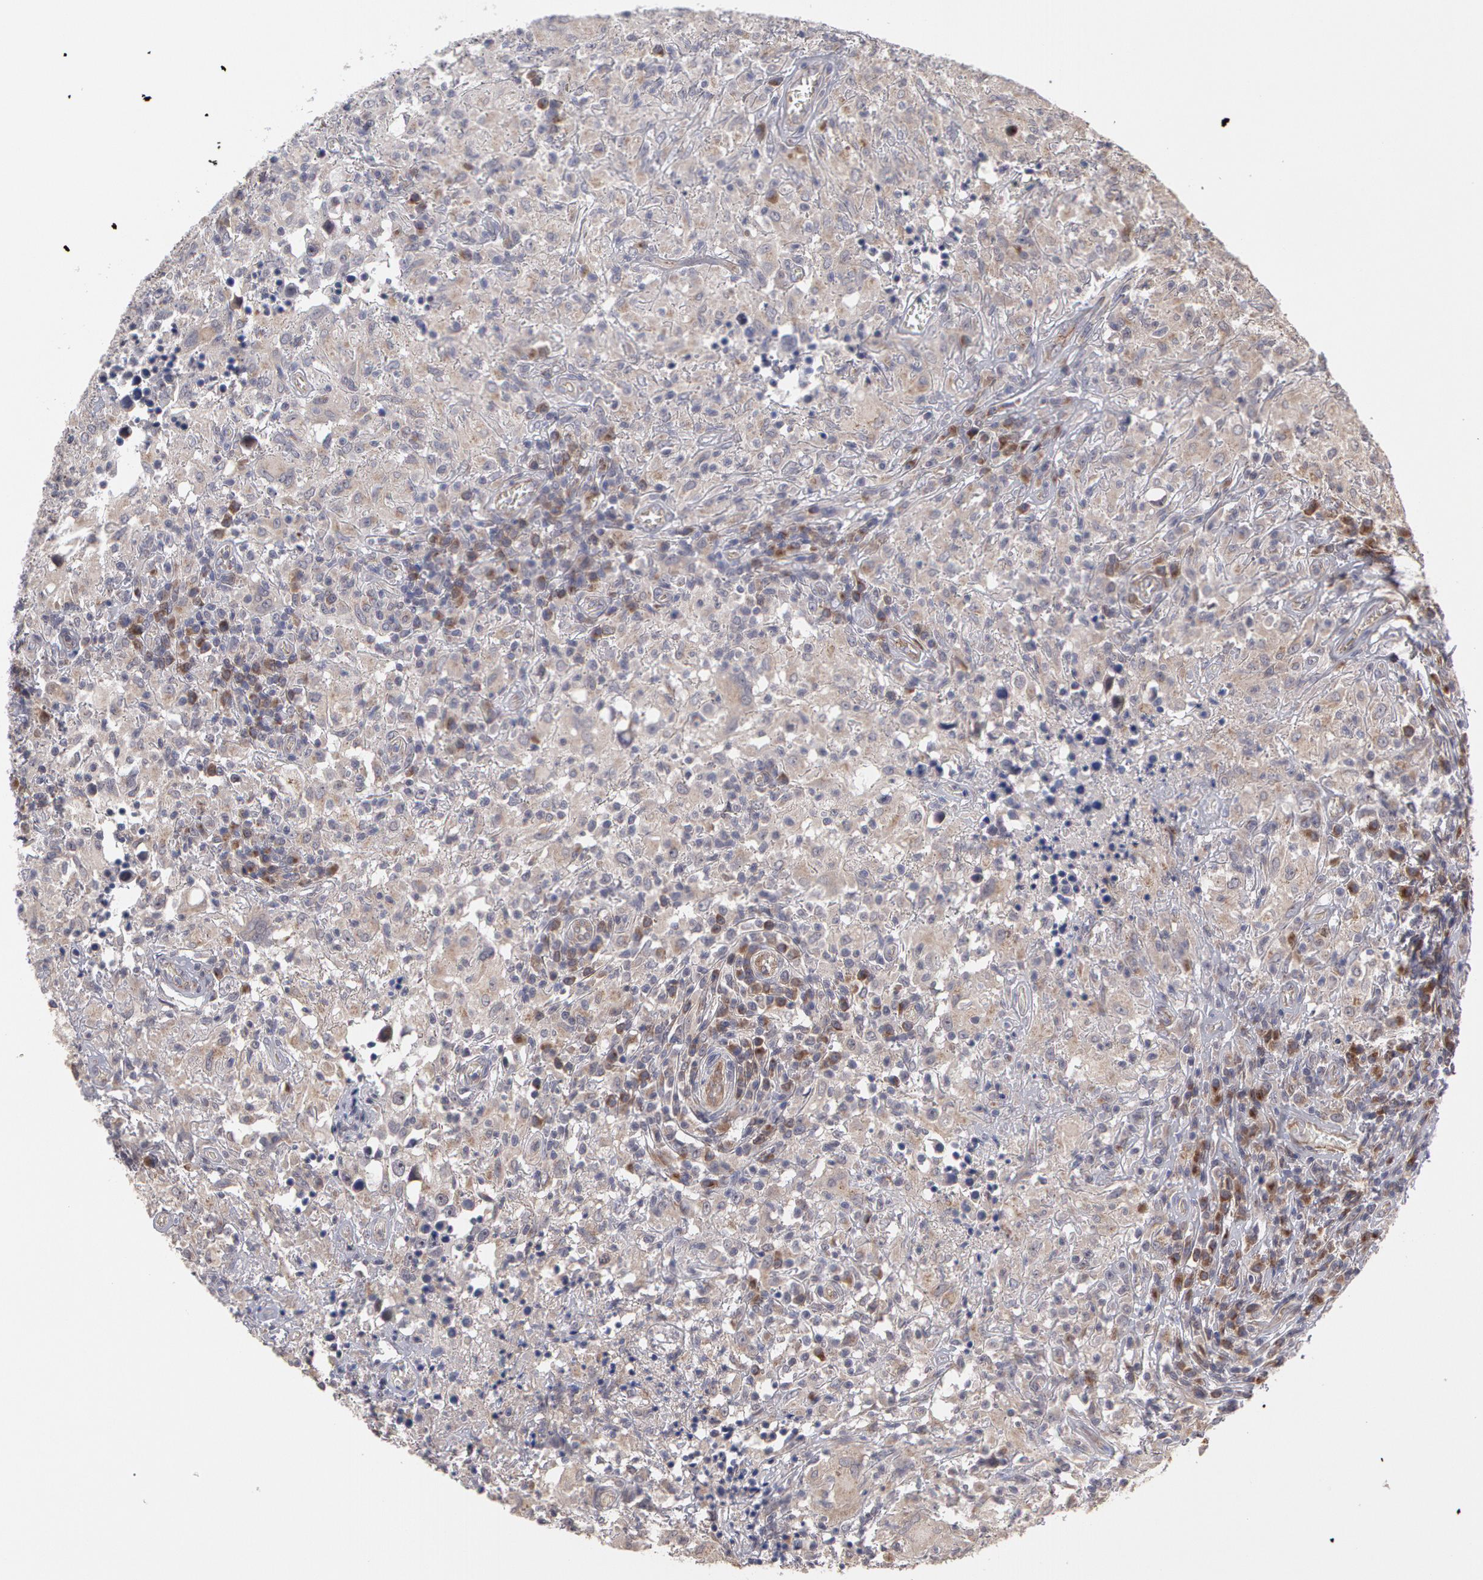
{"staining": {"intensity": "negative", "quantity": "none", "location": "none"}, "tissue": "testis cancer", "cell_type": "Tumor cells", "image_type": "cancer", "snomed": [{"axis": "morphology", "description": "Seminoma, NOS"}, {"axis": "topography", "description": "Testis"}], "caption": "IHC of human testis seminoma shows no staining in tumor cells.", "gene": "STX5", "patient": {"sex": "male", "age": 34}}